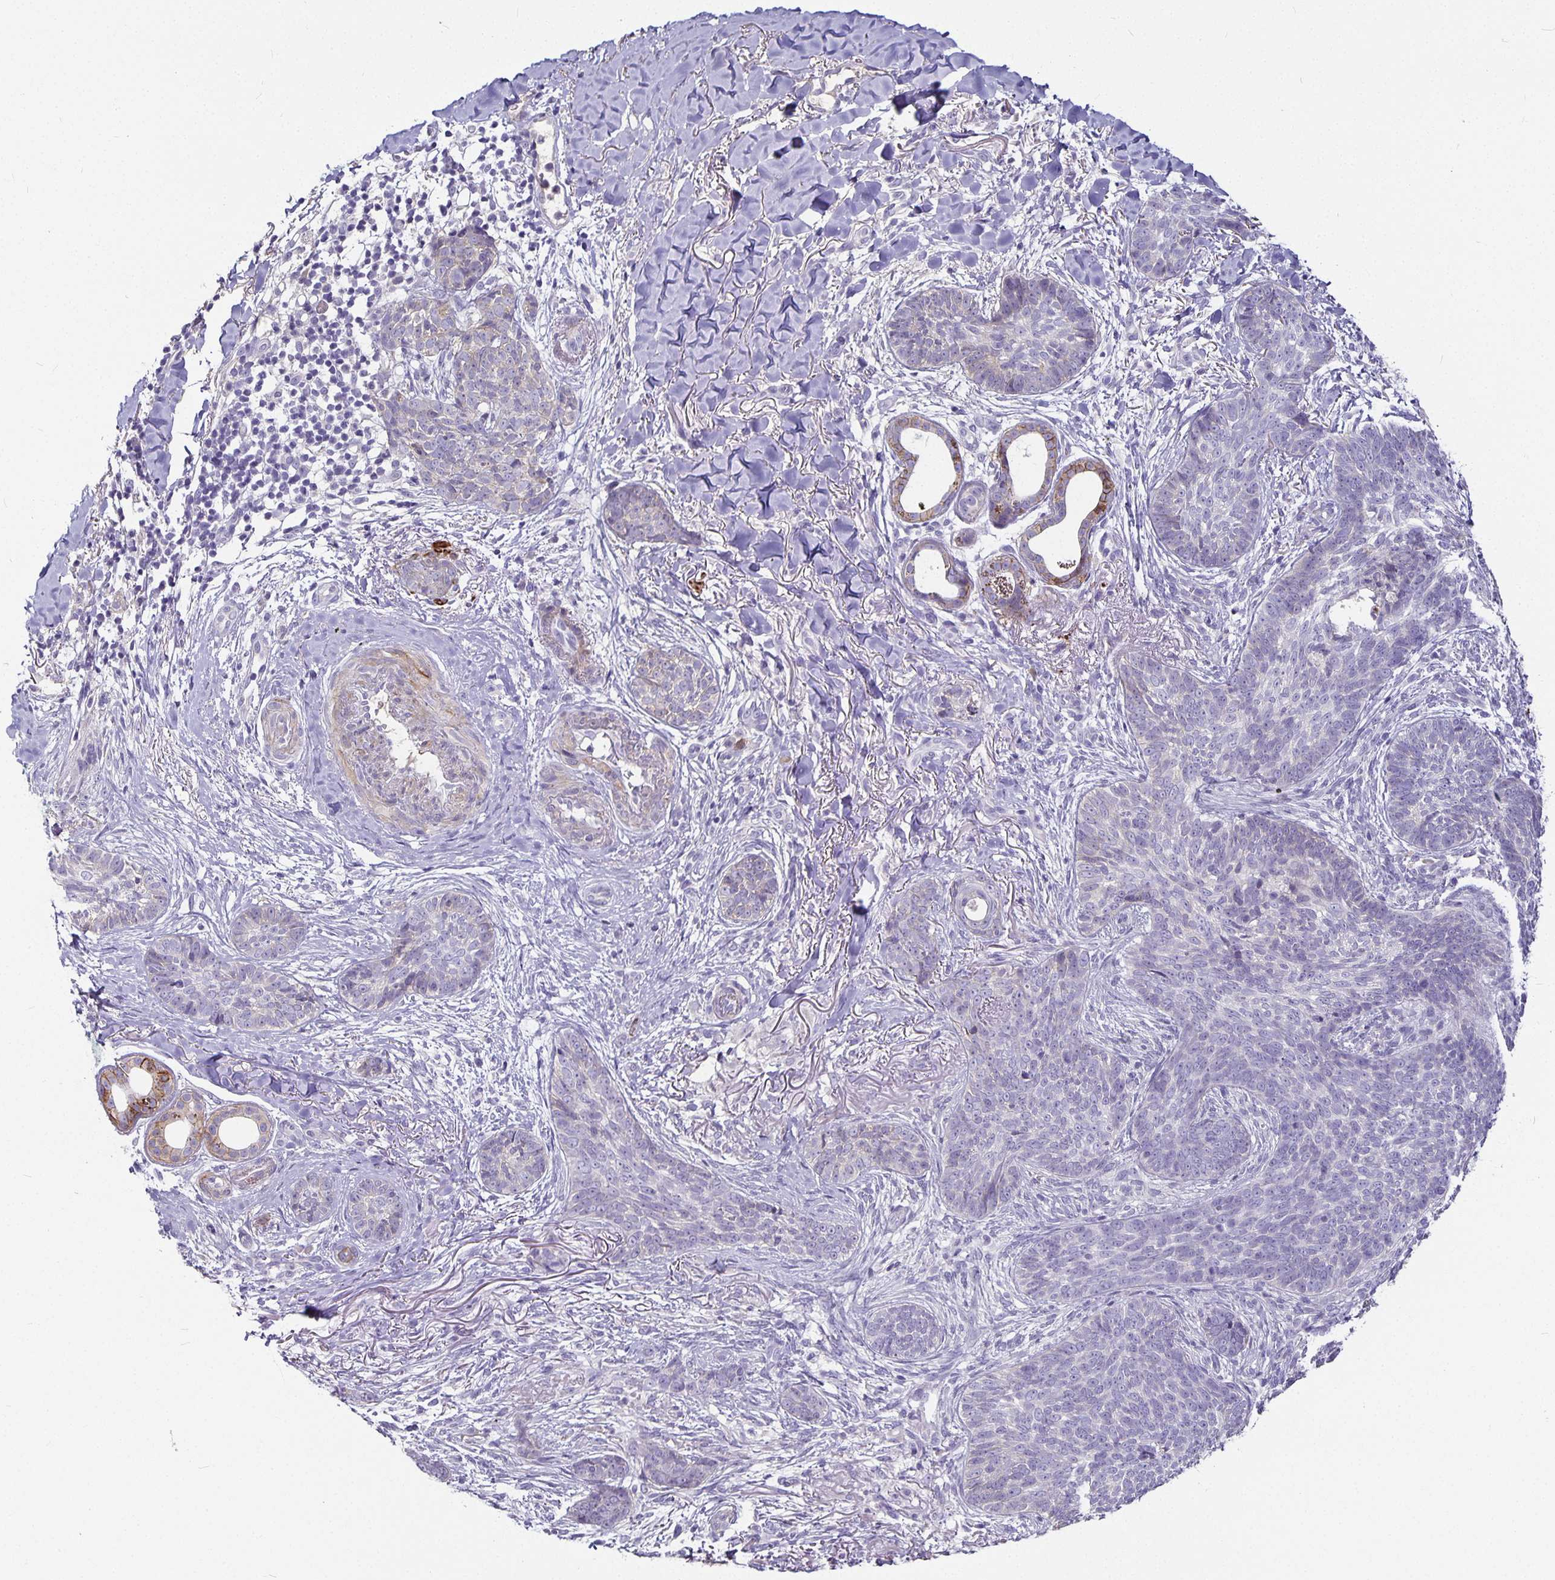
{"staining": {"intensity": "negative", "quantity": "none", "location": "none"}, "tissue": "skin cancer", "cell_type": "Tumor cells", "image_type": "cancer", "snomed": [{"axis": "morphology", "description": "Basal cell carcinoma"}, {"axis": "topography", "description": "Skin"}, {"axis": "topography", "description": "Skin of face"}], "caption": "Micrograph shows no protein expression in tumor cells of basal cell carcinoma (skin) tissue. Brightfield microscopy of immunohistochemistry stained with DAB (3,3'-diaminobenzidine) (brown) and hematoxylin (blue), captured at high magnification.", "gene": "CA12", "patient": {"sex": "male", "age": 88}}